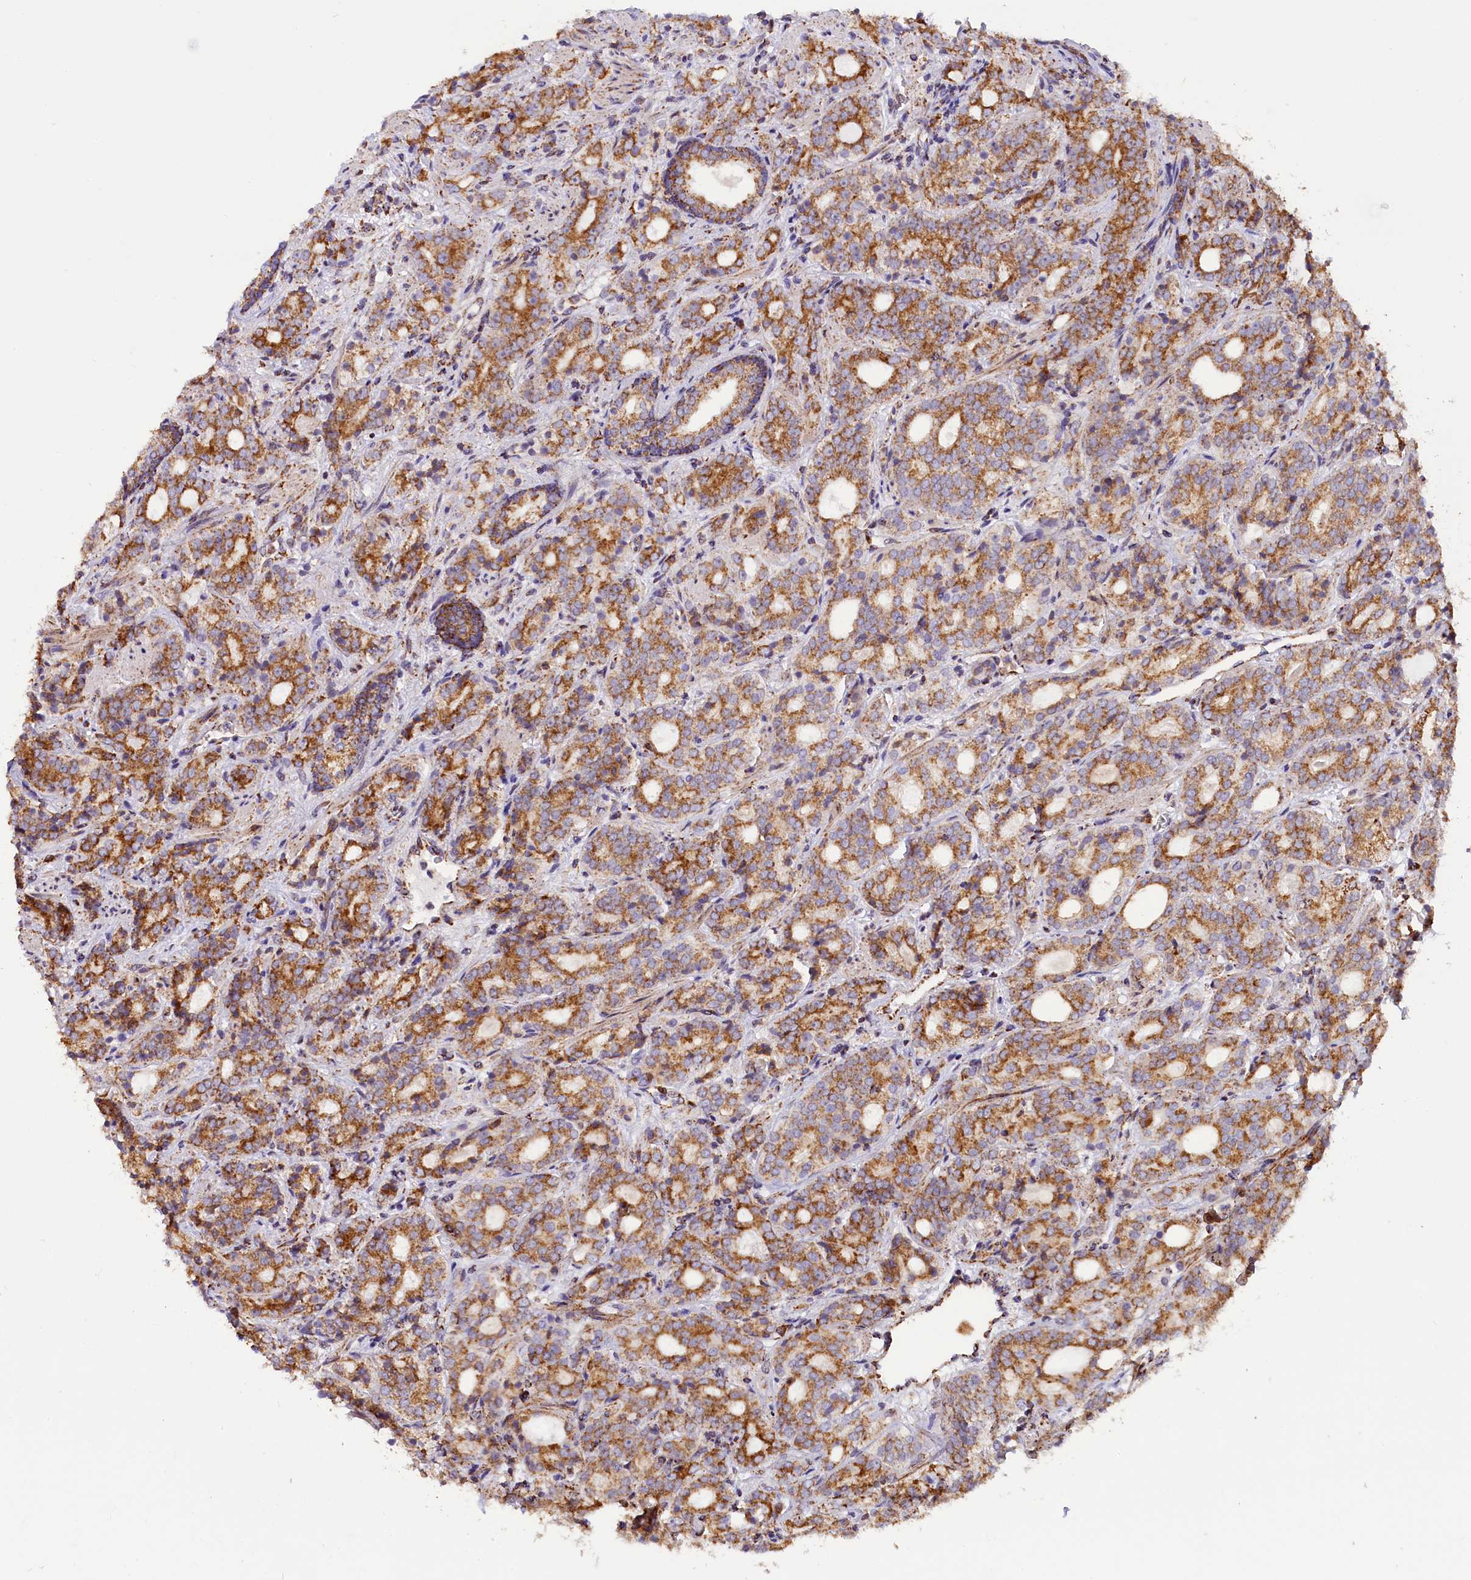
{"staining": {"intensity": "strong", "quantity": ">75%", "location": "cytoplasmic/membranous"}, "tissue": "prostate cancer", "cell_type": "Tumor cells", "image_type": "cancer", "snomed": [{"axis": "morphology", "description": "Adenocarcinoma, High grade"}, {"axis": "topography", "description": "Prostate"}], "caption": "Prostate cancer (high-grade adenocarcinoma) was stained to show a protein in brown. There is high levels of strong cytoplasmic/membranous expression in about >75% of tumor cells.", "gene": "NDUFA8", "patient": {"sex": "male", "age": 64}}